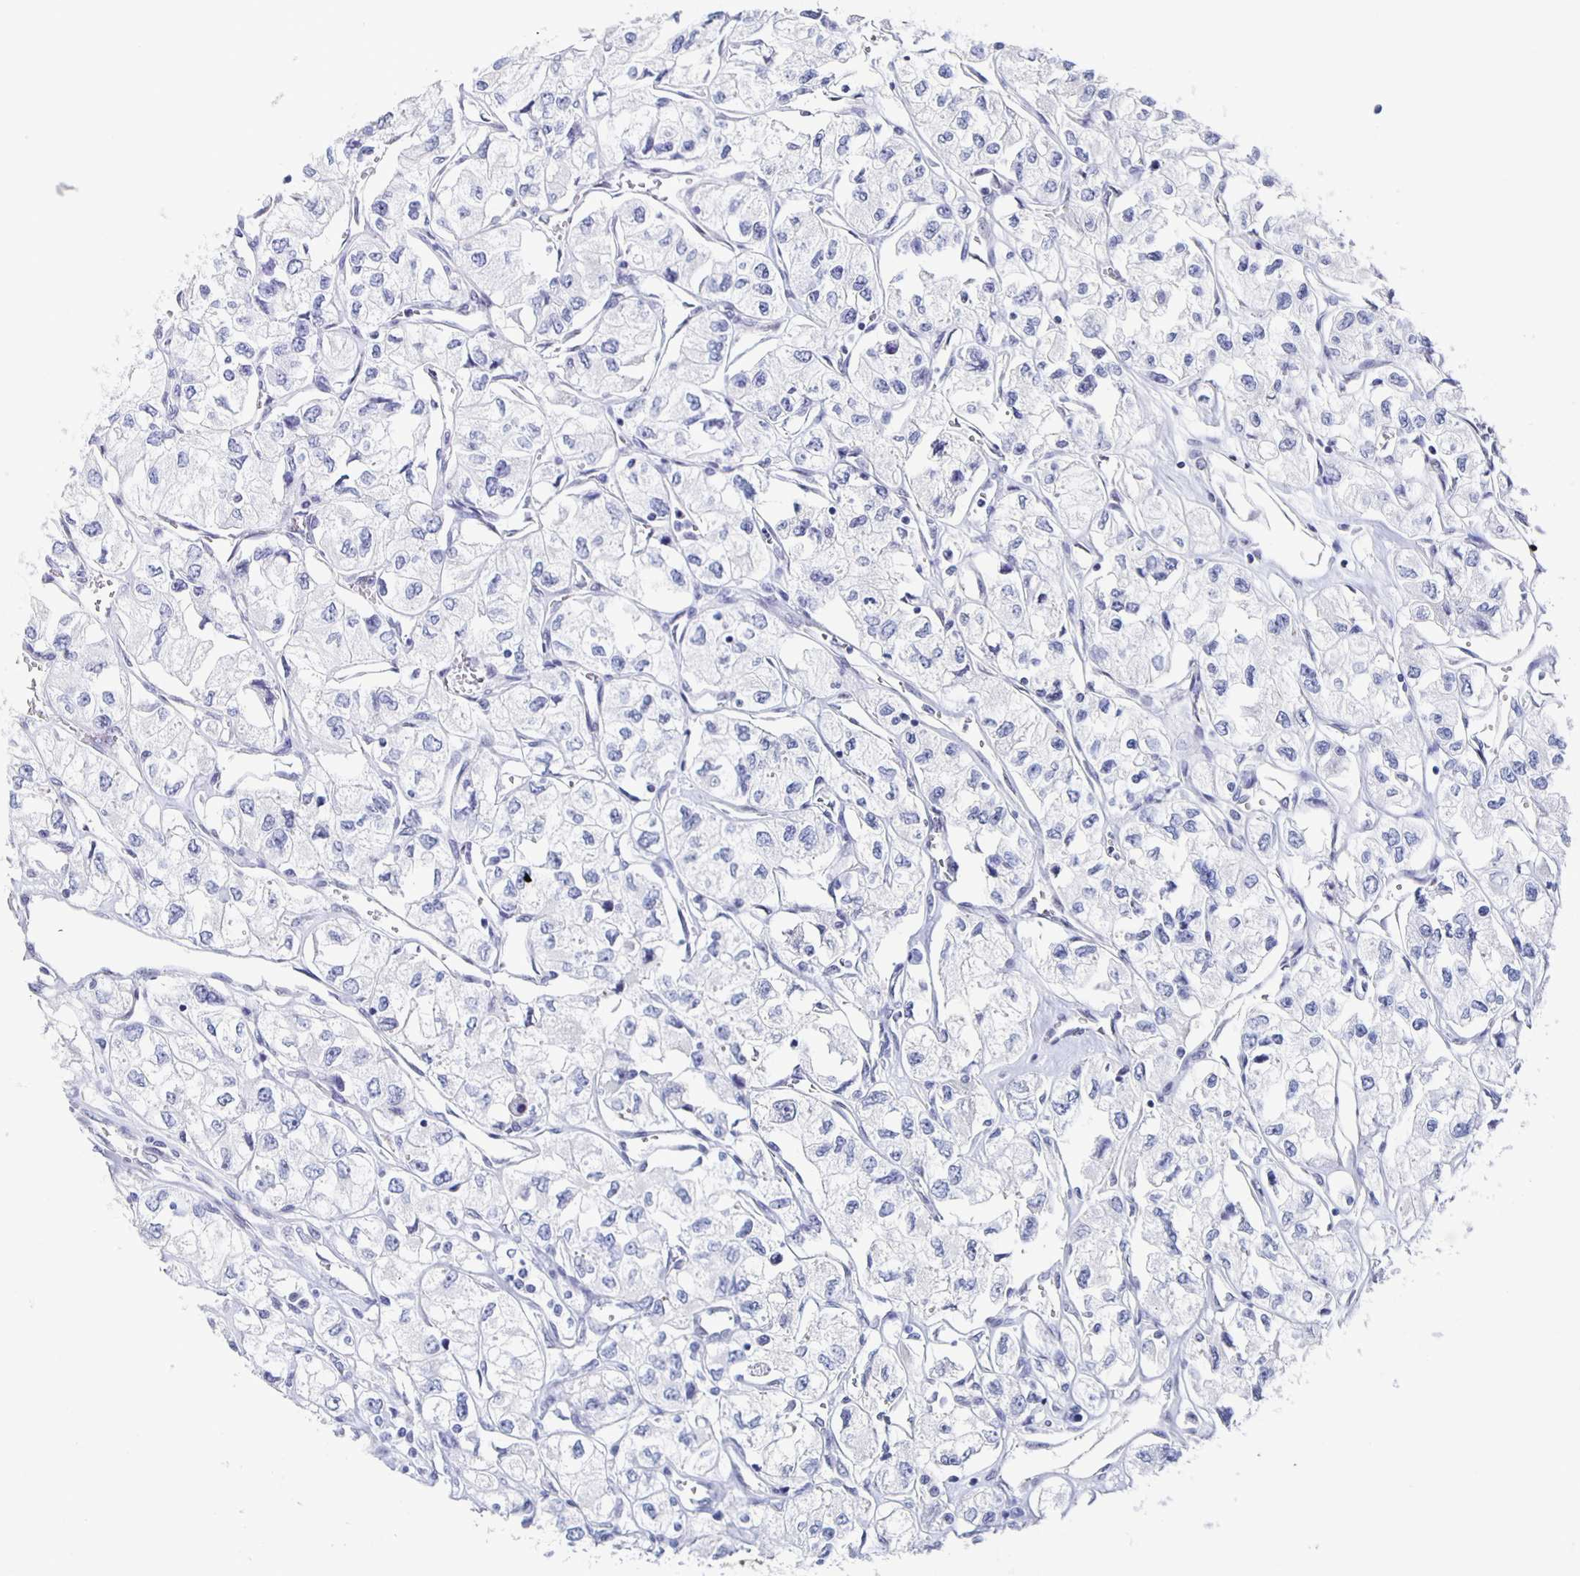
{"staining": {"intensity": "negative", "quantity": "none", "location": "none"}, "tissue": "renal cancer", "cell_type": "Tumor cells", "image_type": "cancer", "snomed": [{"axis": "morphology", "description": "Adenocarcinoma, NOS"}, {"axis": "topography", "description": "Kidney"}], "caption": "Protein analysis of renal cancer (adenocarcinoma) shows no significant staining in tumor cells.", "gene": "CCDC17", "patient": {"sex": "female", "age": 59}}